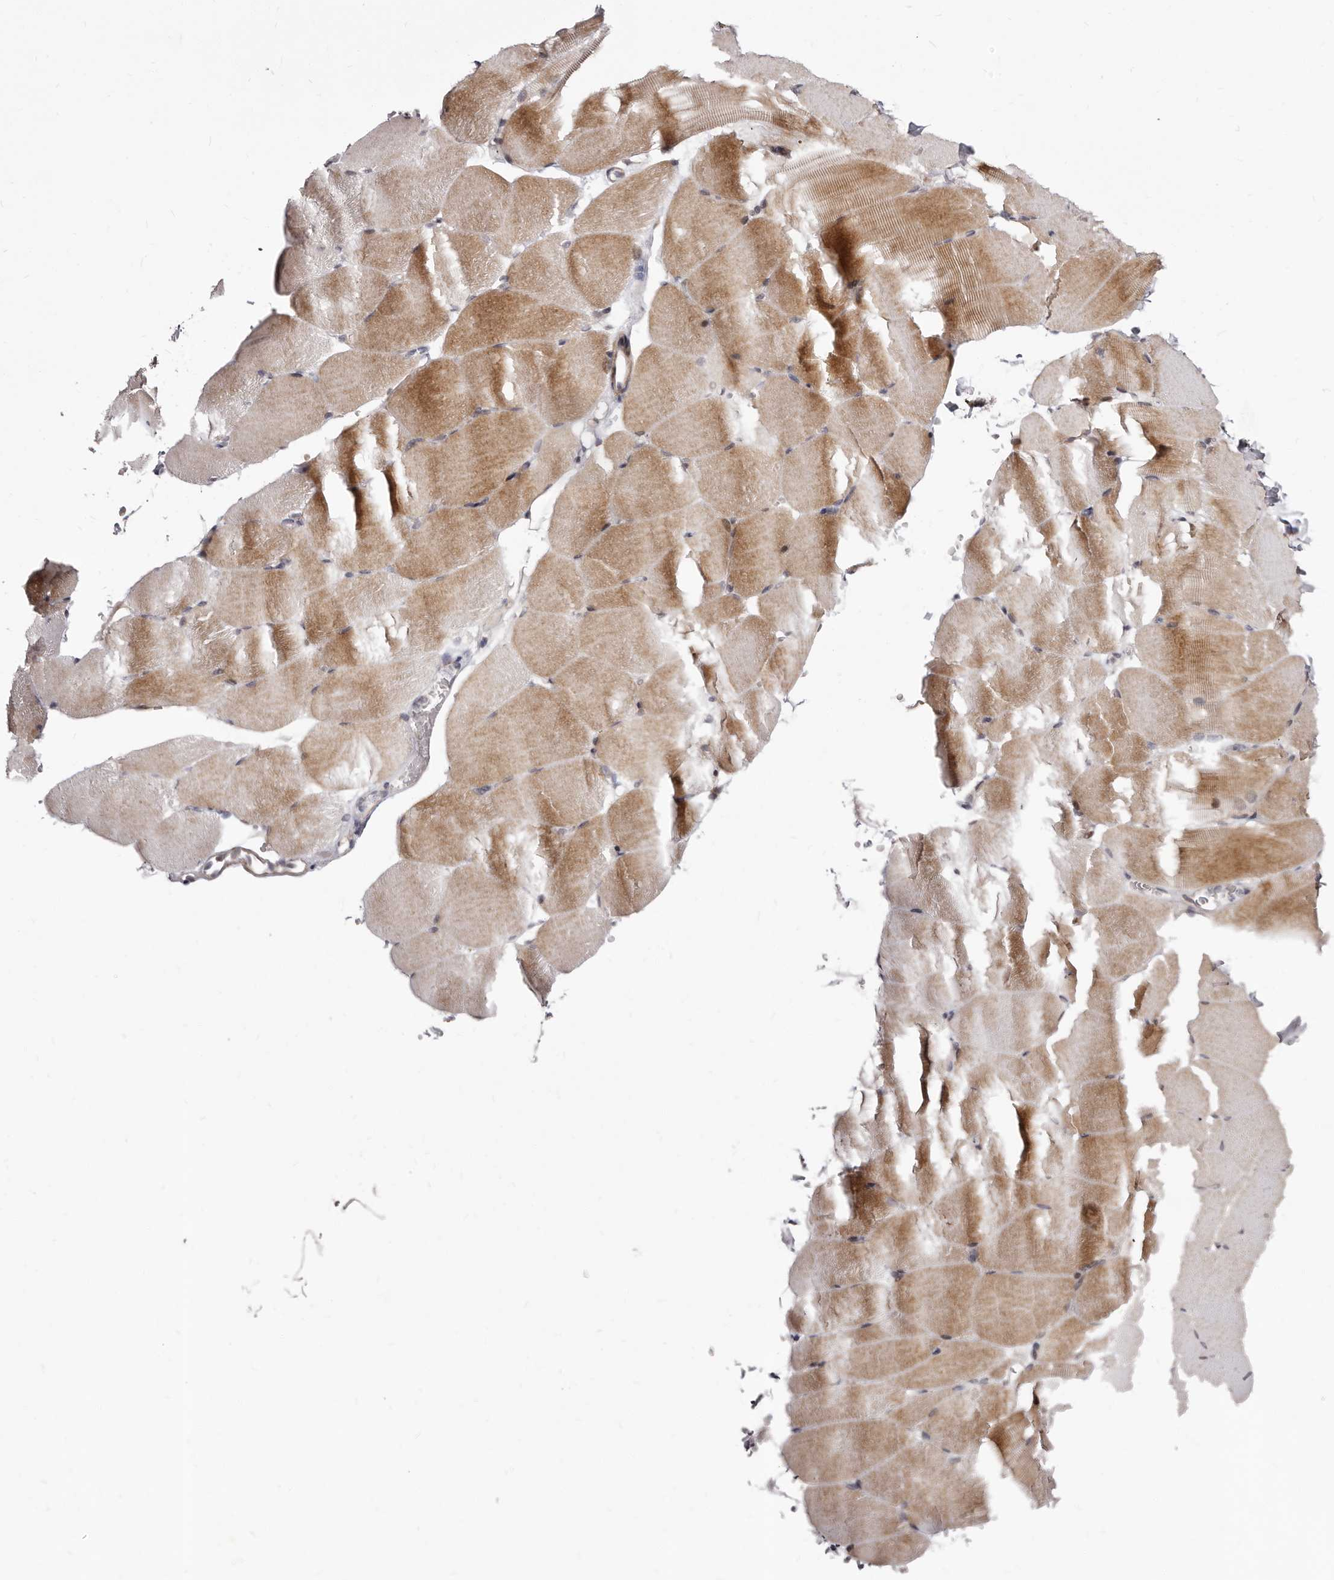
{"staining": {"intensity": "moderate", "quantity": "25%-75%", "location": "cytoplasmic/membranous"}, "tissue": "skeletal muscle", "cell_type": "Myocytes", "image_type": "normal", "snomed": [{"axis": "morphology", "description": "Normal tissue, NOS"}, {"axis": "topography", "description": "Skeletal muscle"}, {"axis": "topography", "description": "Parathyroid gland"}], "caption": "Myocytes show moderate cytoplasmic/membranous expression in about 25%-75% of cells in normal skeletal muscle.", "gene": "PHF20L1", "patient": {"sex": "female", "age": 37}}